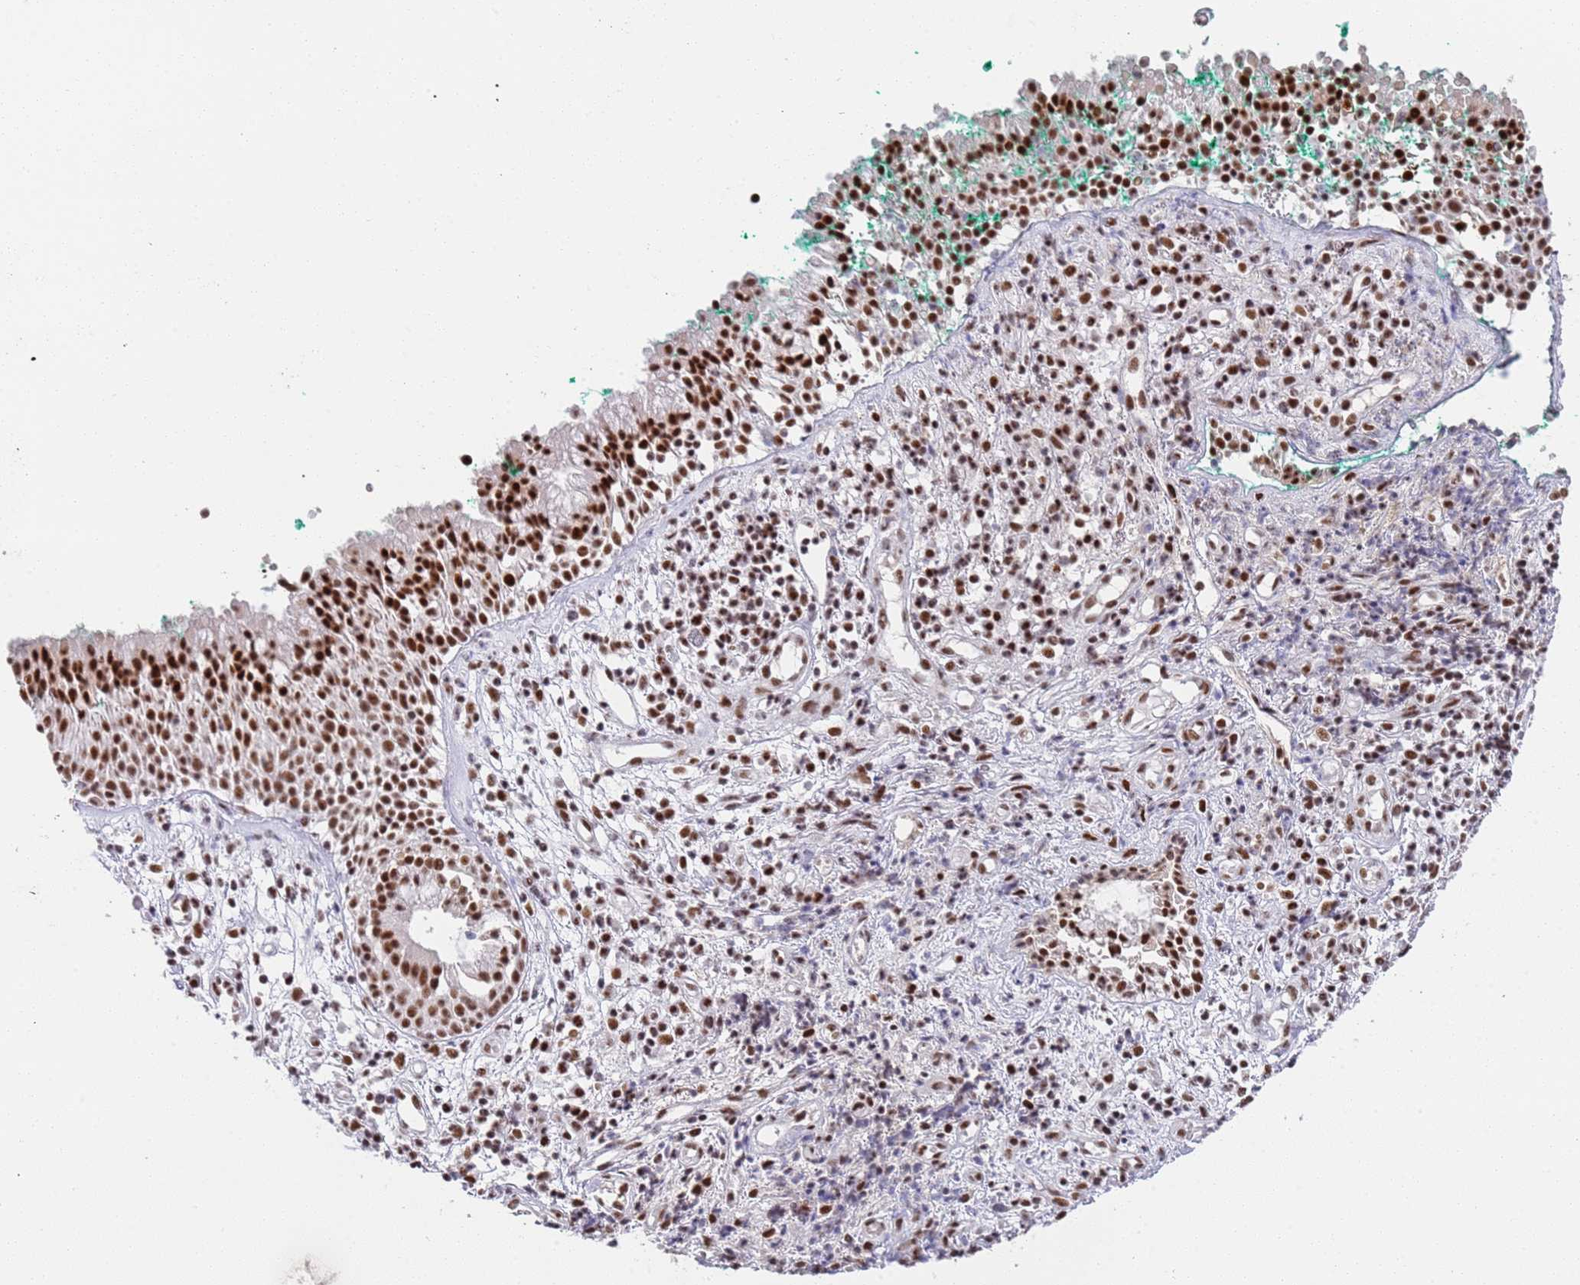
{"staining": {"intensity": "moderate", "quantity": ">75%", "location": "nuclear"}, "tissue": "adipose tissue", "cell_type": "Adipocytes", "image_type": "normal", "snomed": [{"axis": "morphology", "description": "Normal tissue, NOS"}, {"axis": "morphology", "description": "Basal cell carcinoma"}, {"axis": "topography", "description": "Cartilage tissue"}, {"axis": "topography", "description": "Nasopharynx"}, {"axis": "topography", "description": "Oral tissue"}], "caption": "Immunohistochemical staining of unremarkable human adipose tissue displays medium levels of moderate nuclear expression in approximately >75% of adipocytes. (DAB (3,3'-diaminobenzidine) IHC with brightfield microscopy, high magnification).", "gene": "AKAP8L", "patient": {"sex": "female", "age": 77}}